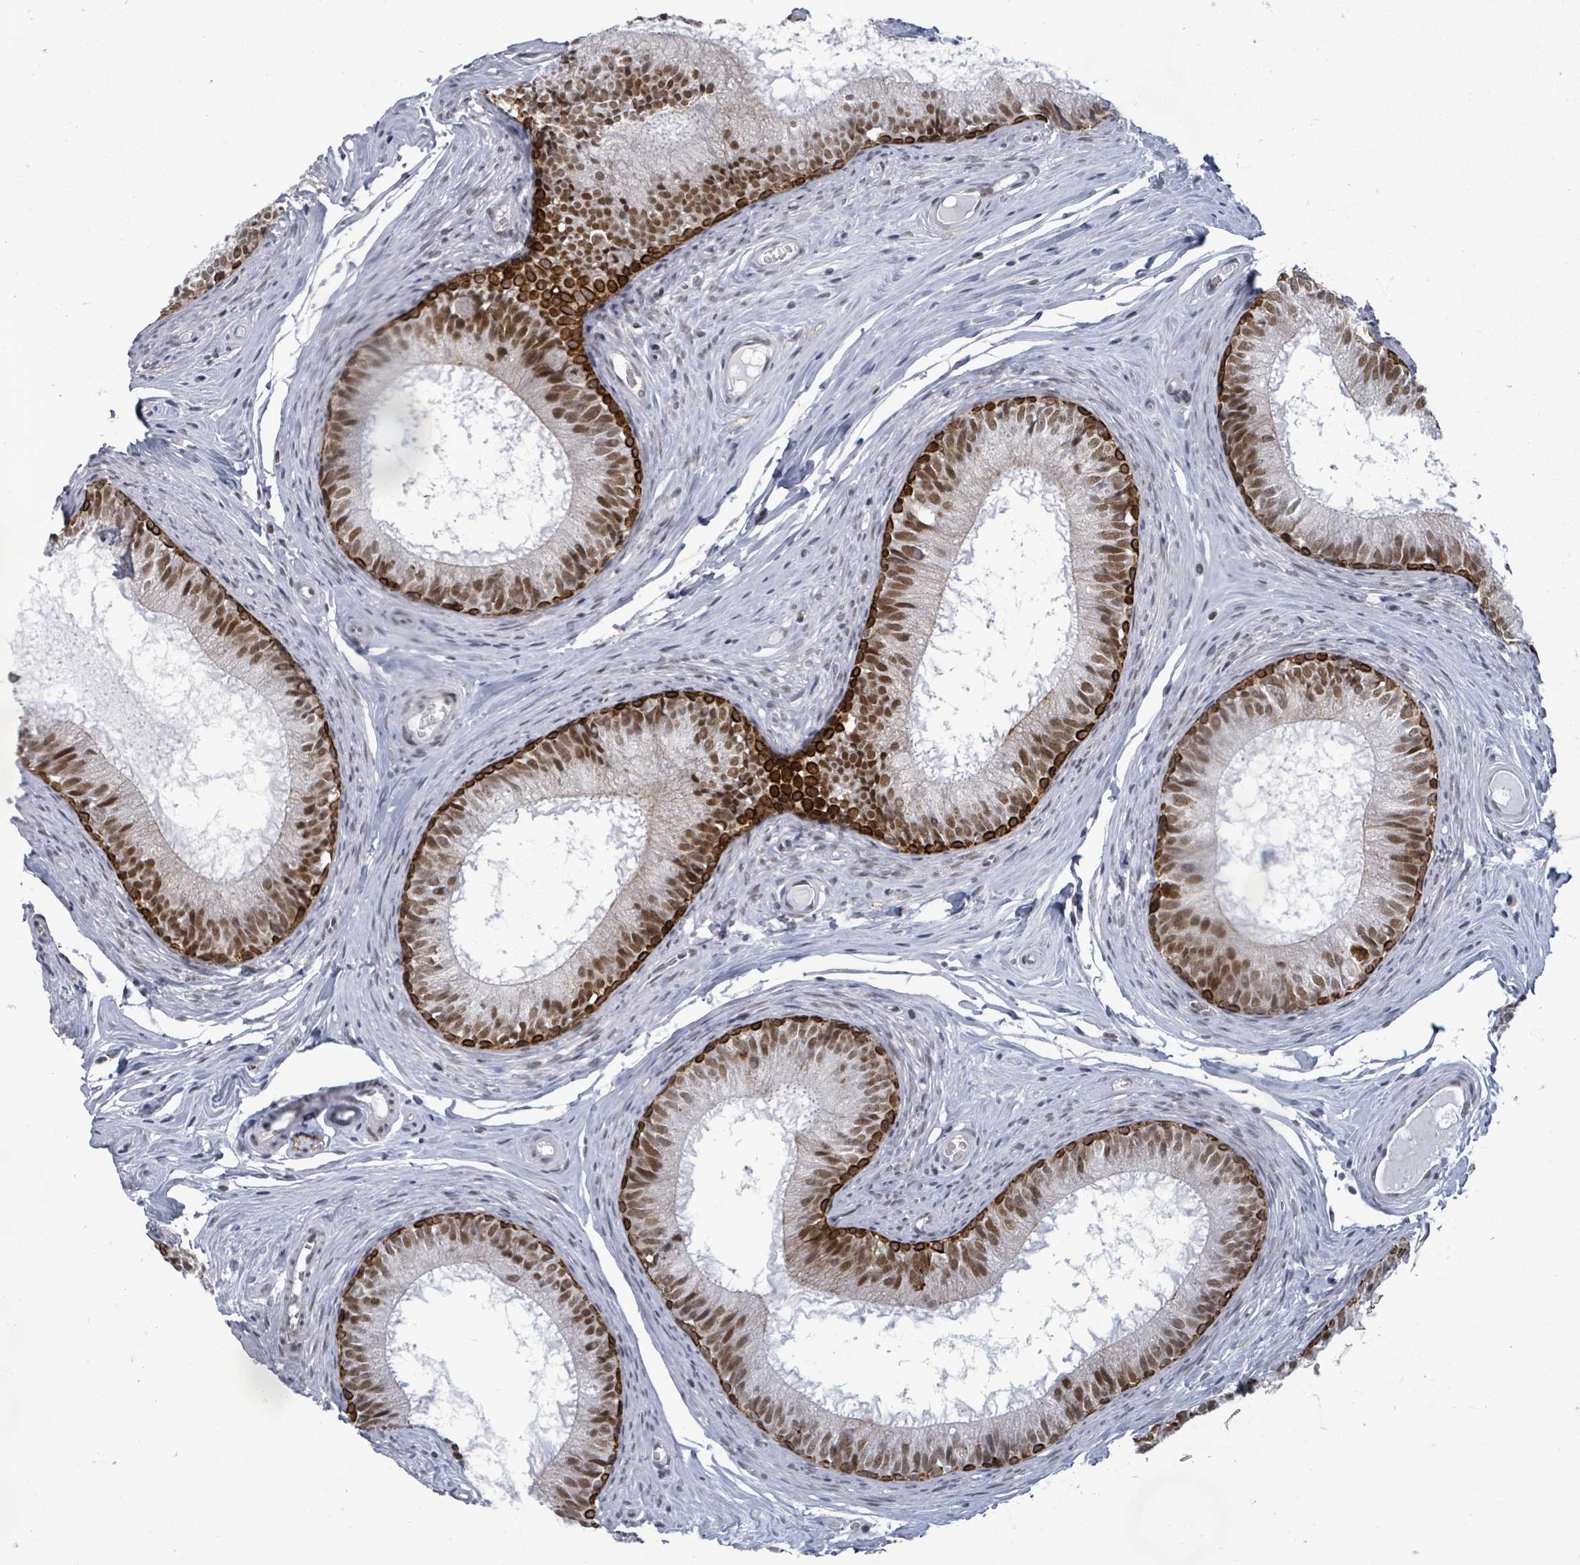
{"staining": {"intensity": "strong", "quantity": ">75%", "location": "cytoplasmic/membranous,nuclear"}, "tissue": "epididymis", "cell_type": "Glandular cells", "image_type": "normal", "snomed": [{"axis": "morphology", "description": "Normal tissue, NOS"}, {"axis": "topography", "description": "Epididymis"}], "caption": "Glandular cells display high levels of strong cytoplasmic/membranous,nuclear expression in approximately >75% of cells in unremarkable human epididymis.", "gene": "BIVM", "patient": {"sex": "male", "age": 25}}